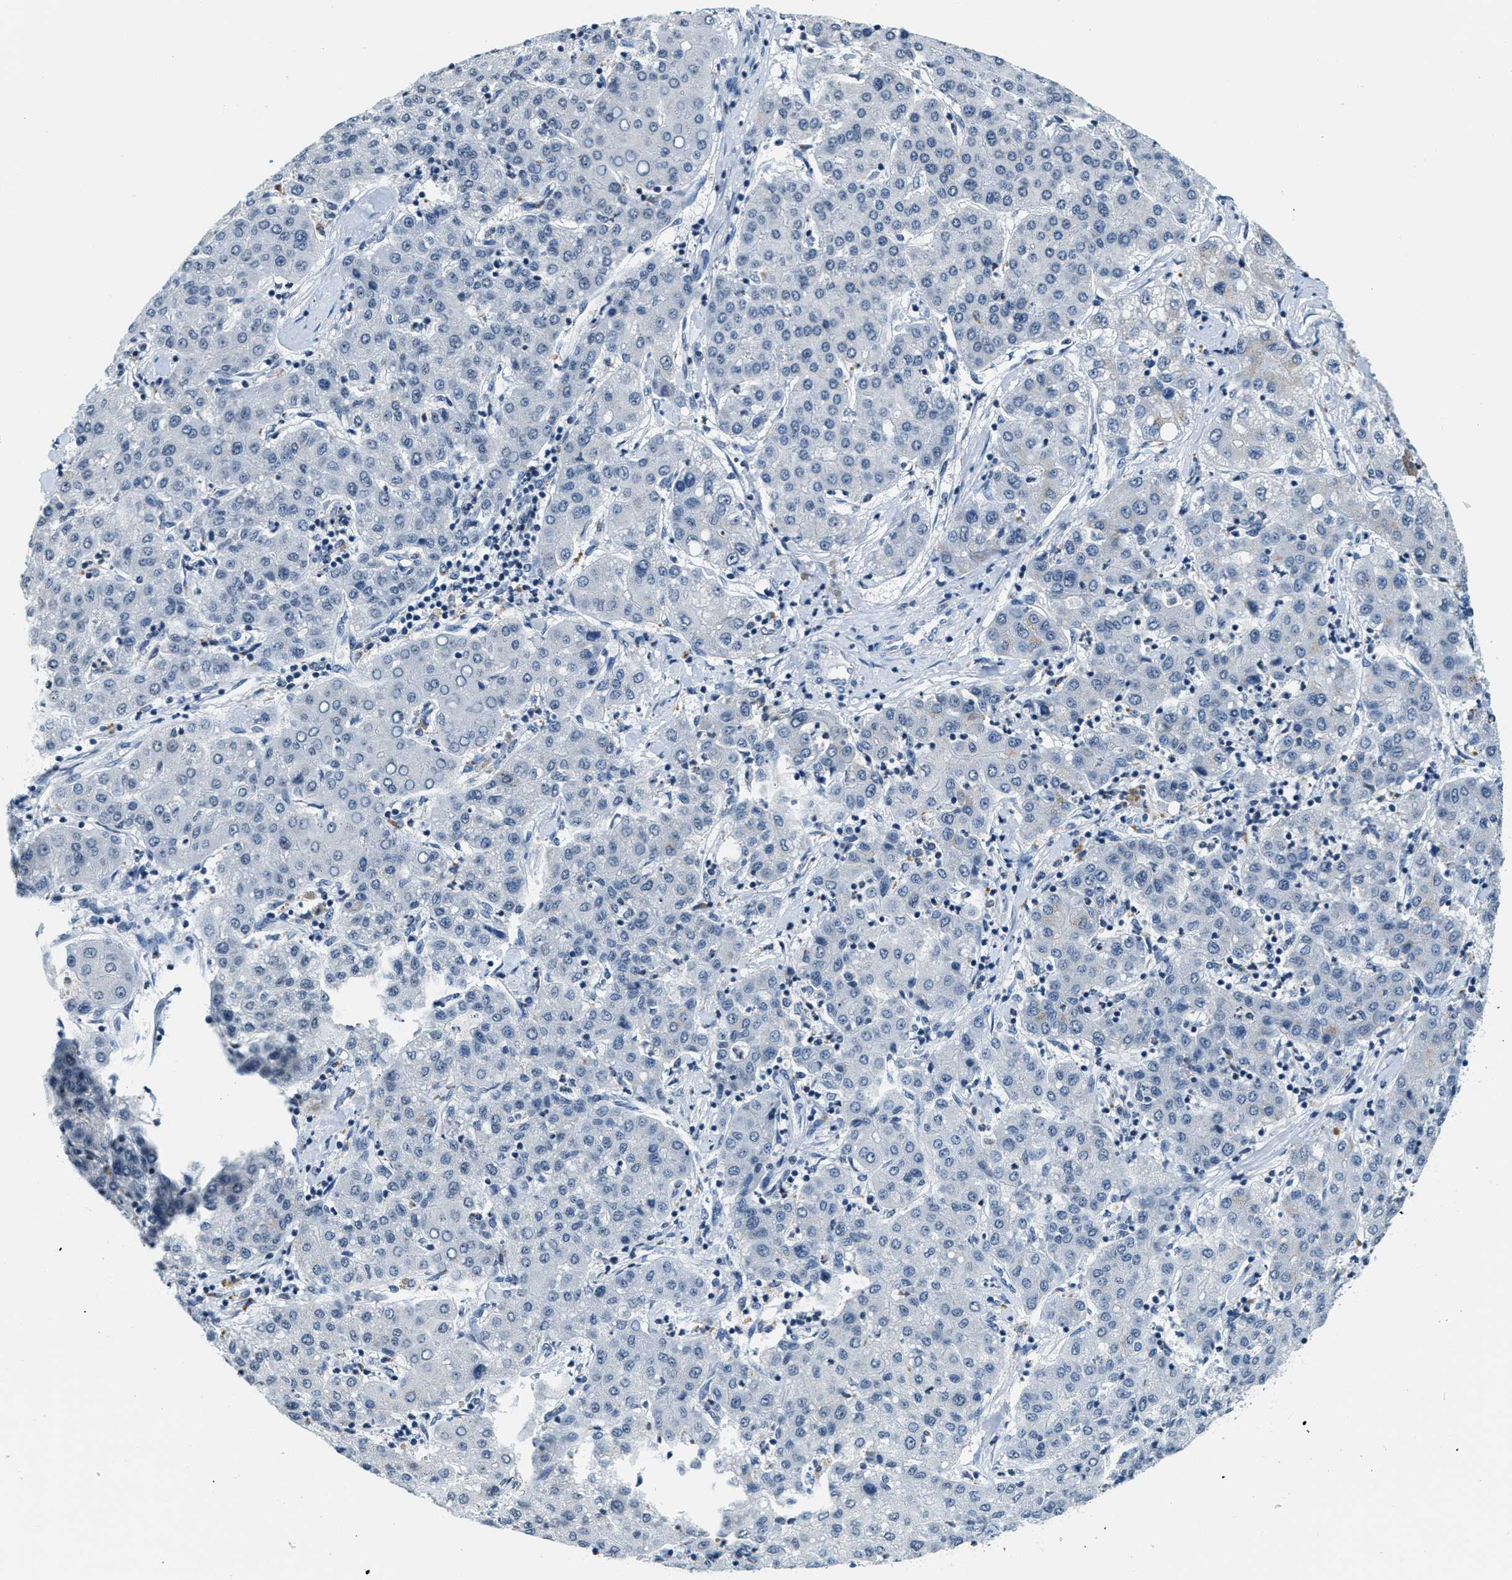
{"staining": {"intensity": "negative", "quantity": "none", "location": "none"}, "tissue": "liver cancer", "cell_type": "Tumor cells", "image_type": "cancer", "snomed": [{"axis": "morphology", "description": "Carcinoma, Hepatocellular, NOS"}, {"axis": "topography", "description": "Liver"}], "caption": "The micrograph displays no significant positivity in tumor cells of hepatocellular carcinoma (liver).", "gene": "CA4", "patient": {"sex": "male", "age": 65}}